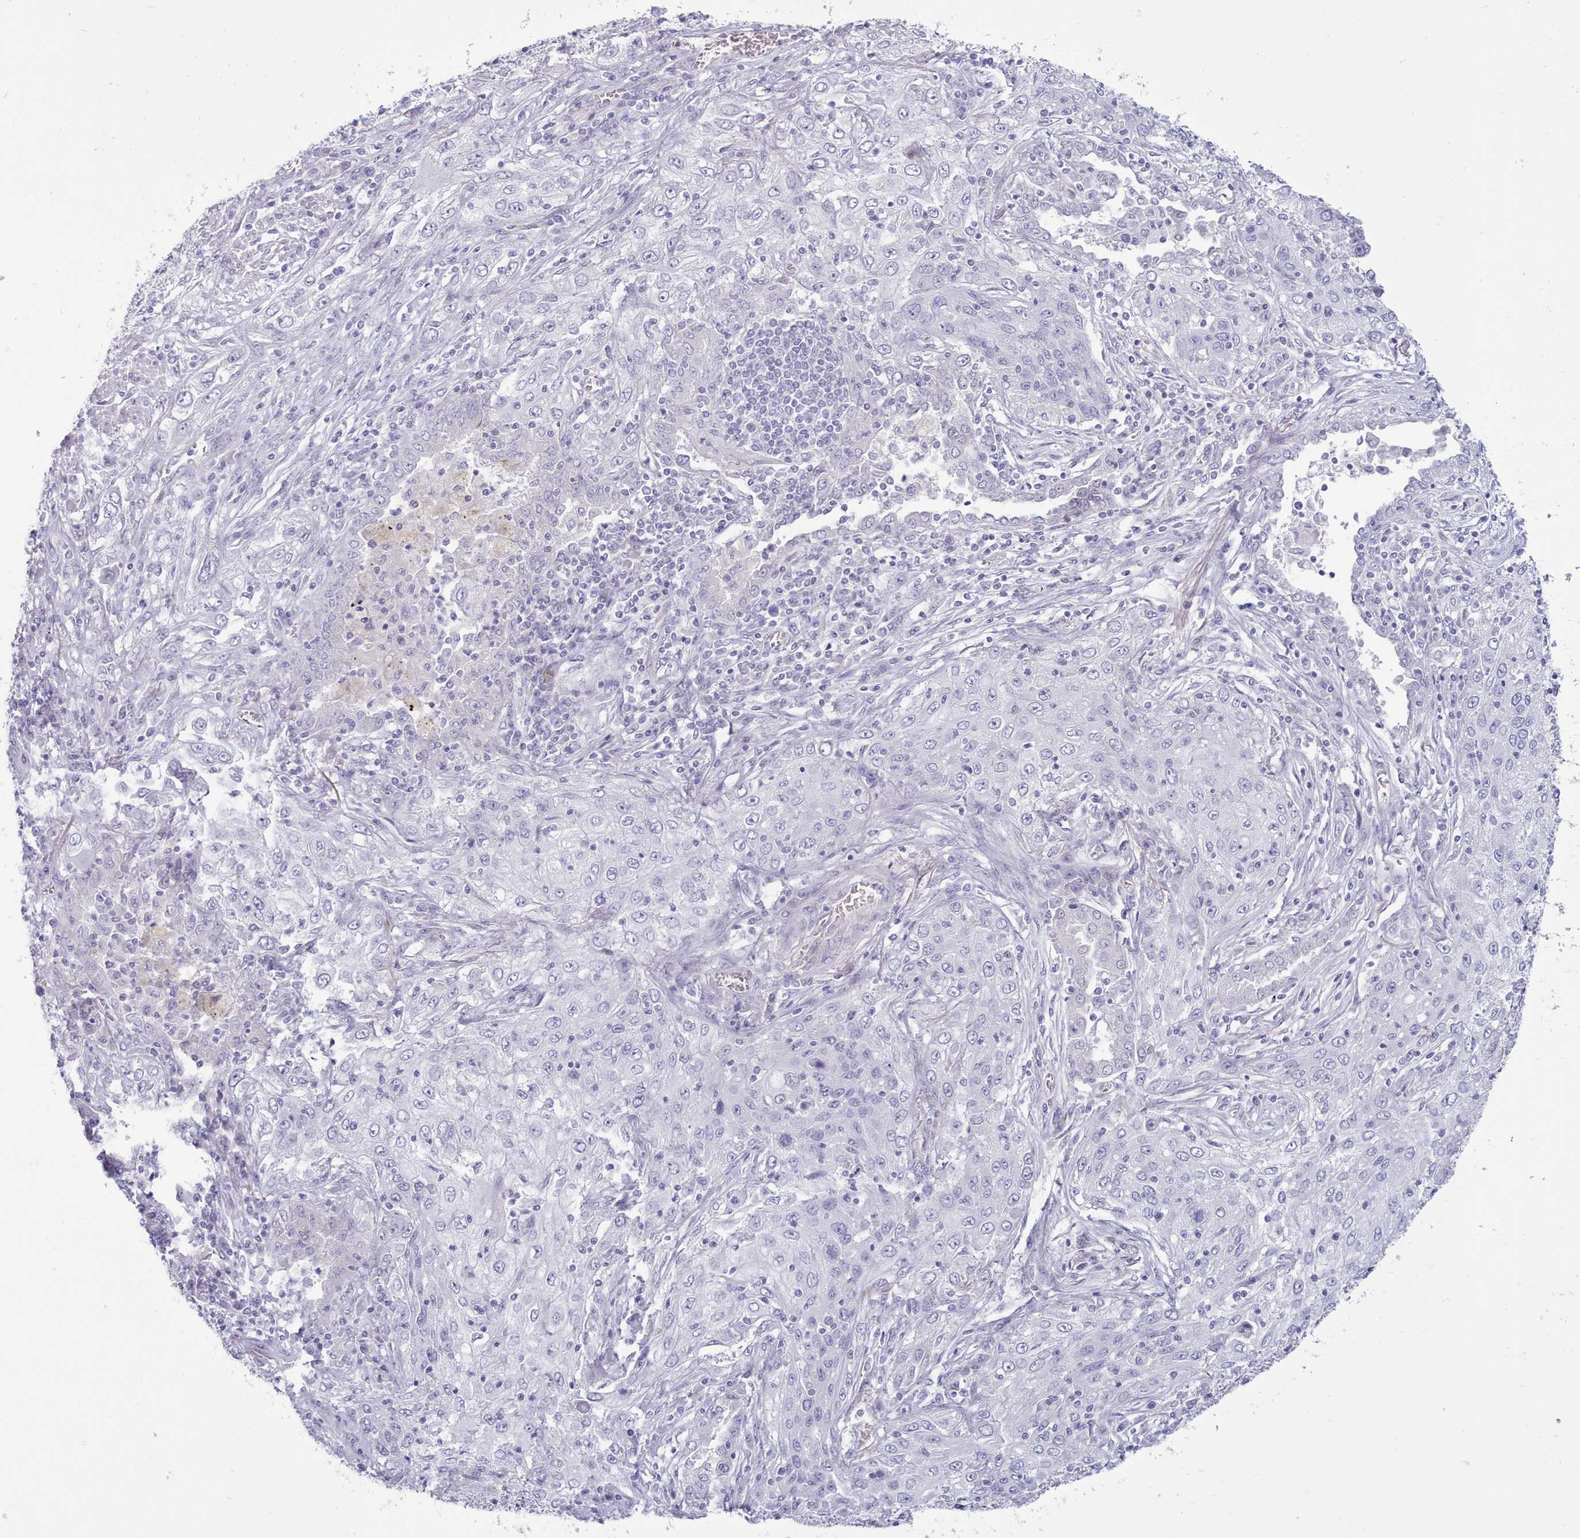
{"staining": {"intensity": "negative", "quantity": "none", "location": "none"}, "tissue": "lung cancer", "cell_type": "Tumor cells", "image_type": "cancer", "snomed": [{"axis": "morphology", "description": "Squamous cell carcinoma, NOS"}, {"axis": "topography", "description": "Lung"}], "caption": "Histopathology image shows no protein expression in tumor cells of lung cancer (squamous cell carcinoma) tissue.", "gene": "TMEM253", "patient": {"sex": "female", "age": 69}}